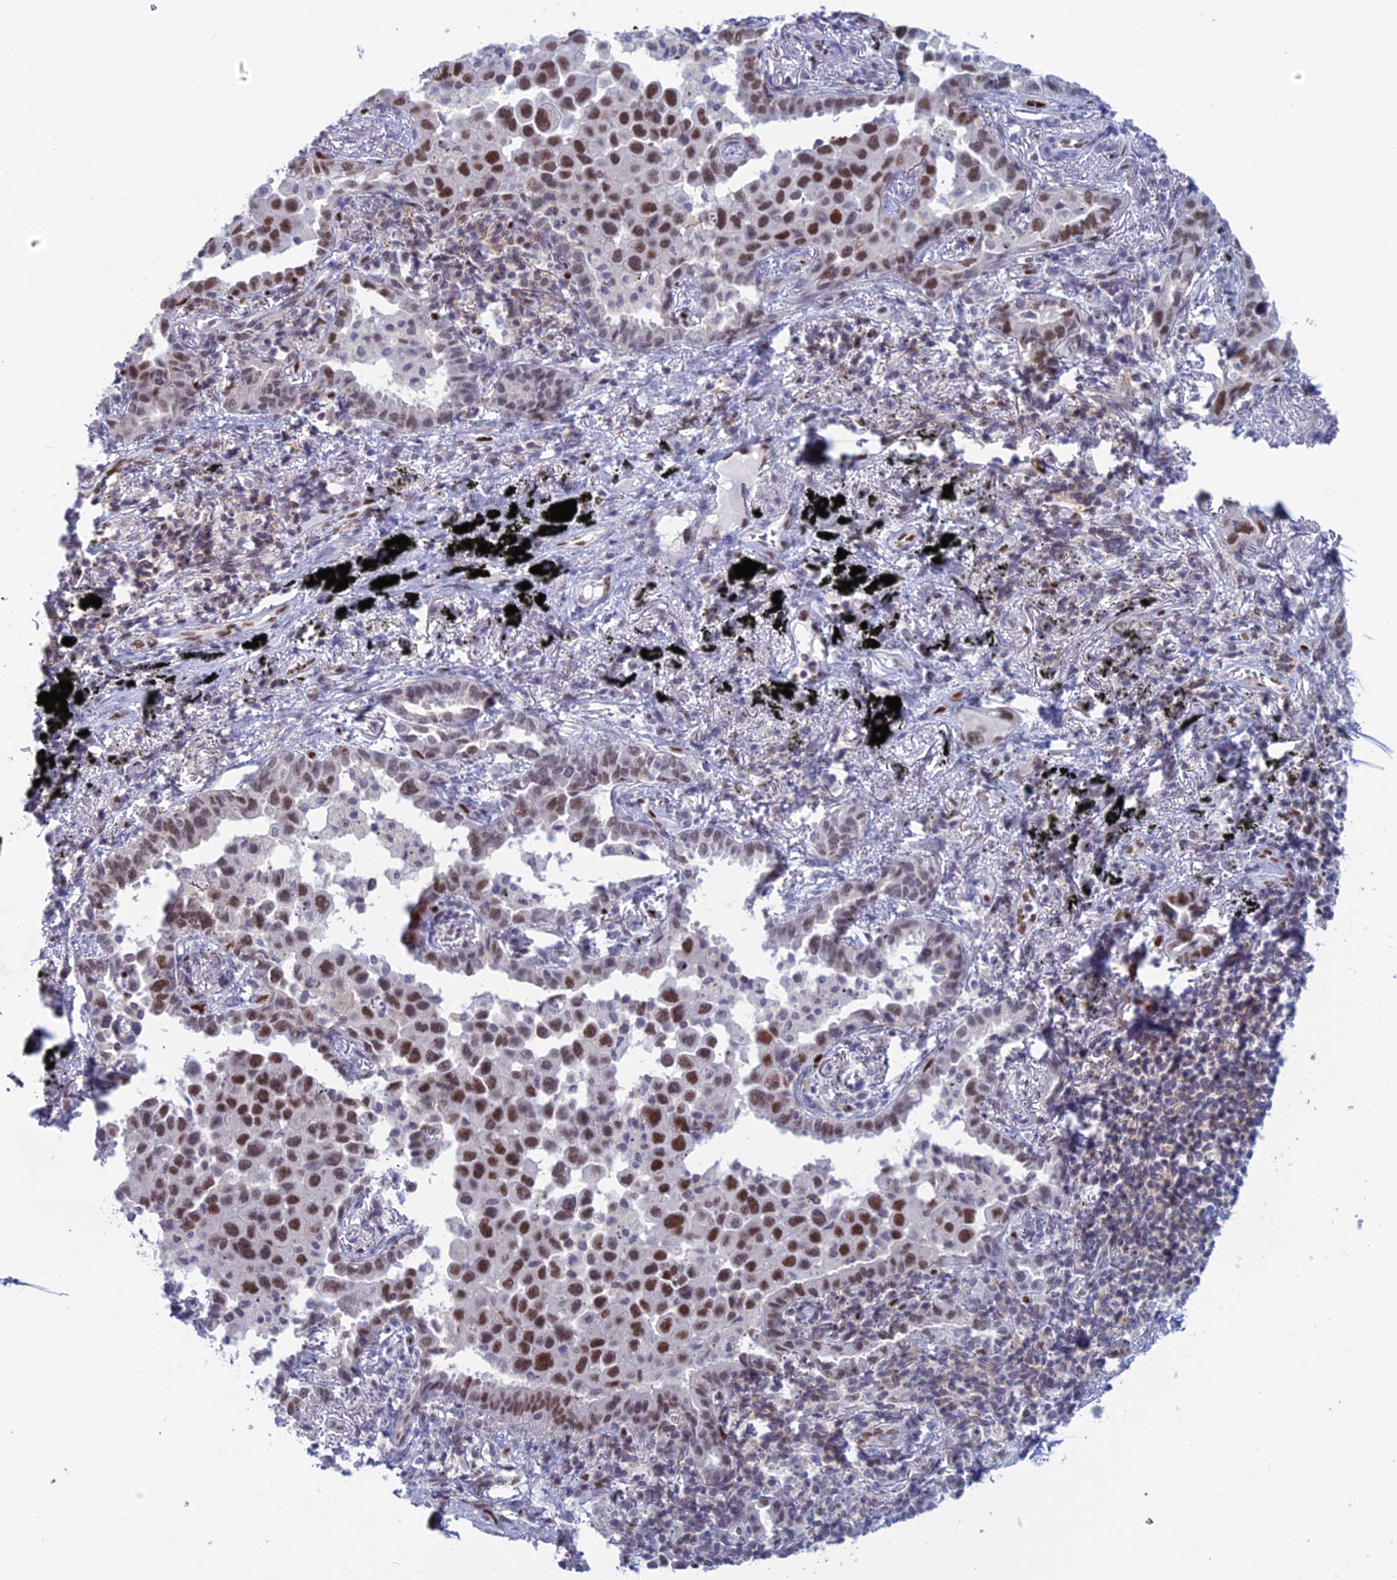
{"staining": {"intensity": "moderate", "quantity": ">75%", "location": "nuclear"}, "tissue": "lung cancer", "cell_type": "Tumor cells", "image_type": "cancer", "snomed": [{"axis": "morphology", "description": "Adenocarcinoma, NOS"}, {"axis": "topography", "description": "Lung"}], "caption": "Protein staining by immunohistochemistry demonstrates moderate nuclear positivity in about >75% of tumor cells in lung cancer (adenocarcinoma).", "gene": "NOL4L", "patient": {"sex": "male", "age": 67}}